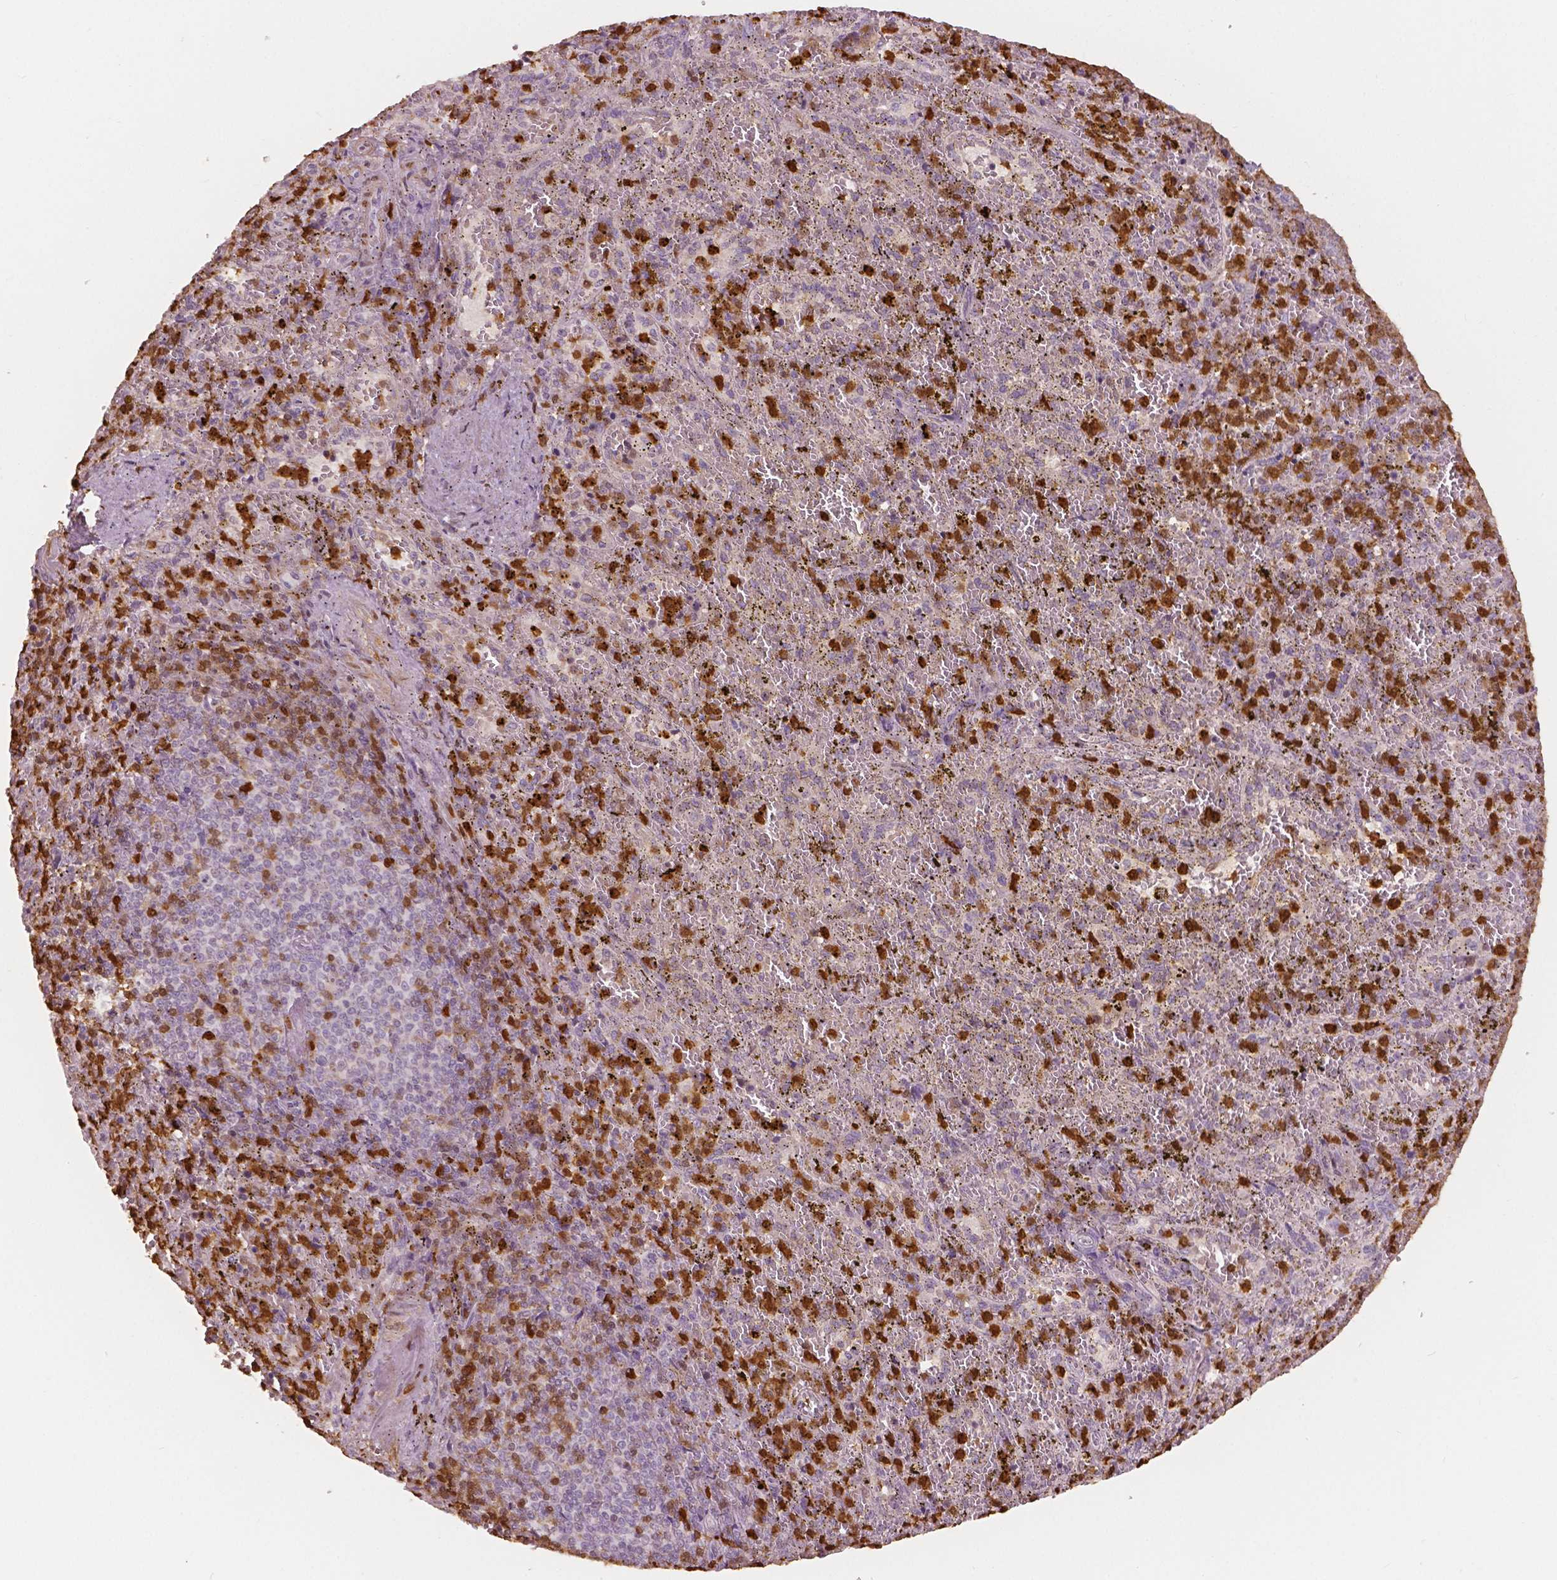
{"staining": {"intensity": "strong", "quantity": "25%-75%", "location": "cytoplasmic/membranous,nuclear"}, "tissue": "spleen", "cell_type": "Cells in red pulp", "image_type": "normal", "snomed": [{"axis": "morphology", "description": "Normal tissue, NOS"}, {"axis": "topography", "description": "Spleen"}], "caption": "IHC image of normal spleen stained for a protein (brown), which demonstrates high levels of strong cytoplasmic/membranous,nuclear expression in approximately 25%-75% of cells in red pulp.", "gene": "S100A4", "patient": {"sex": "female", "age": 50}}